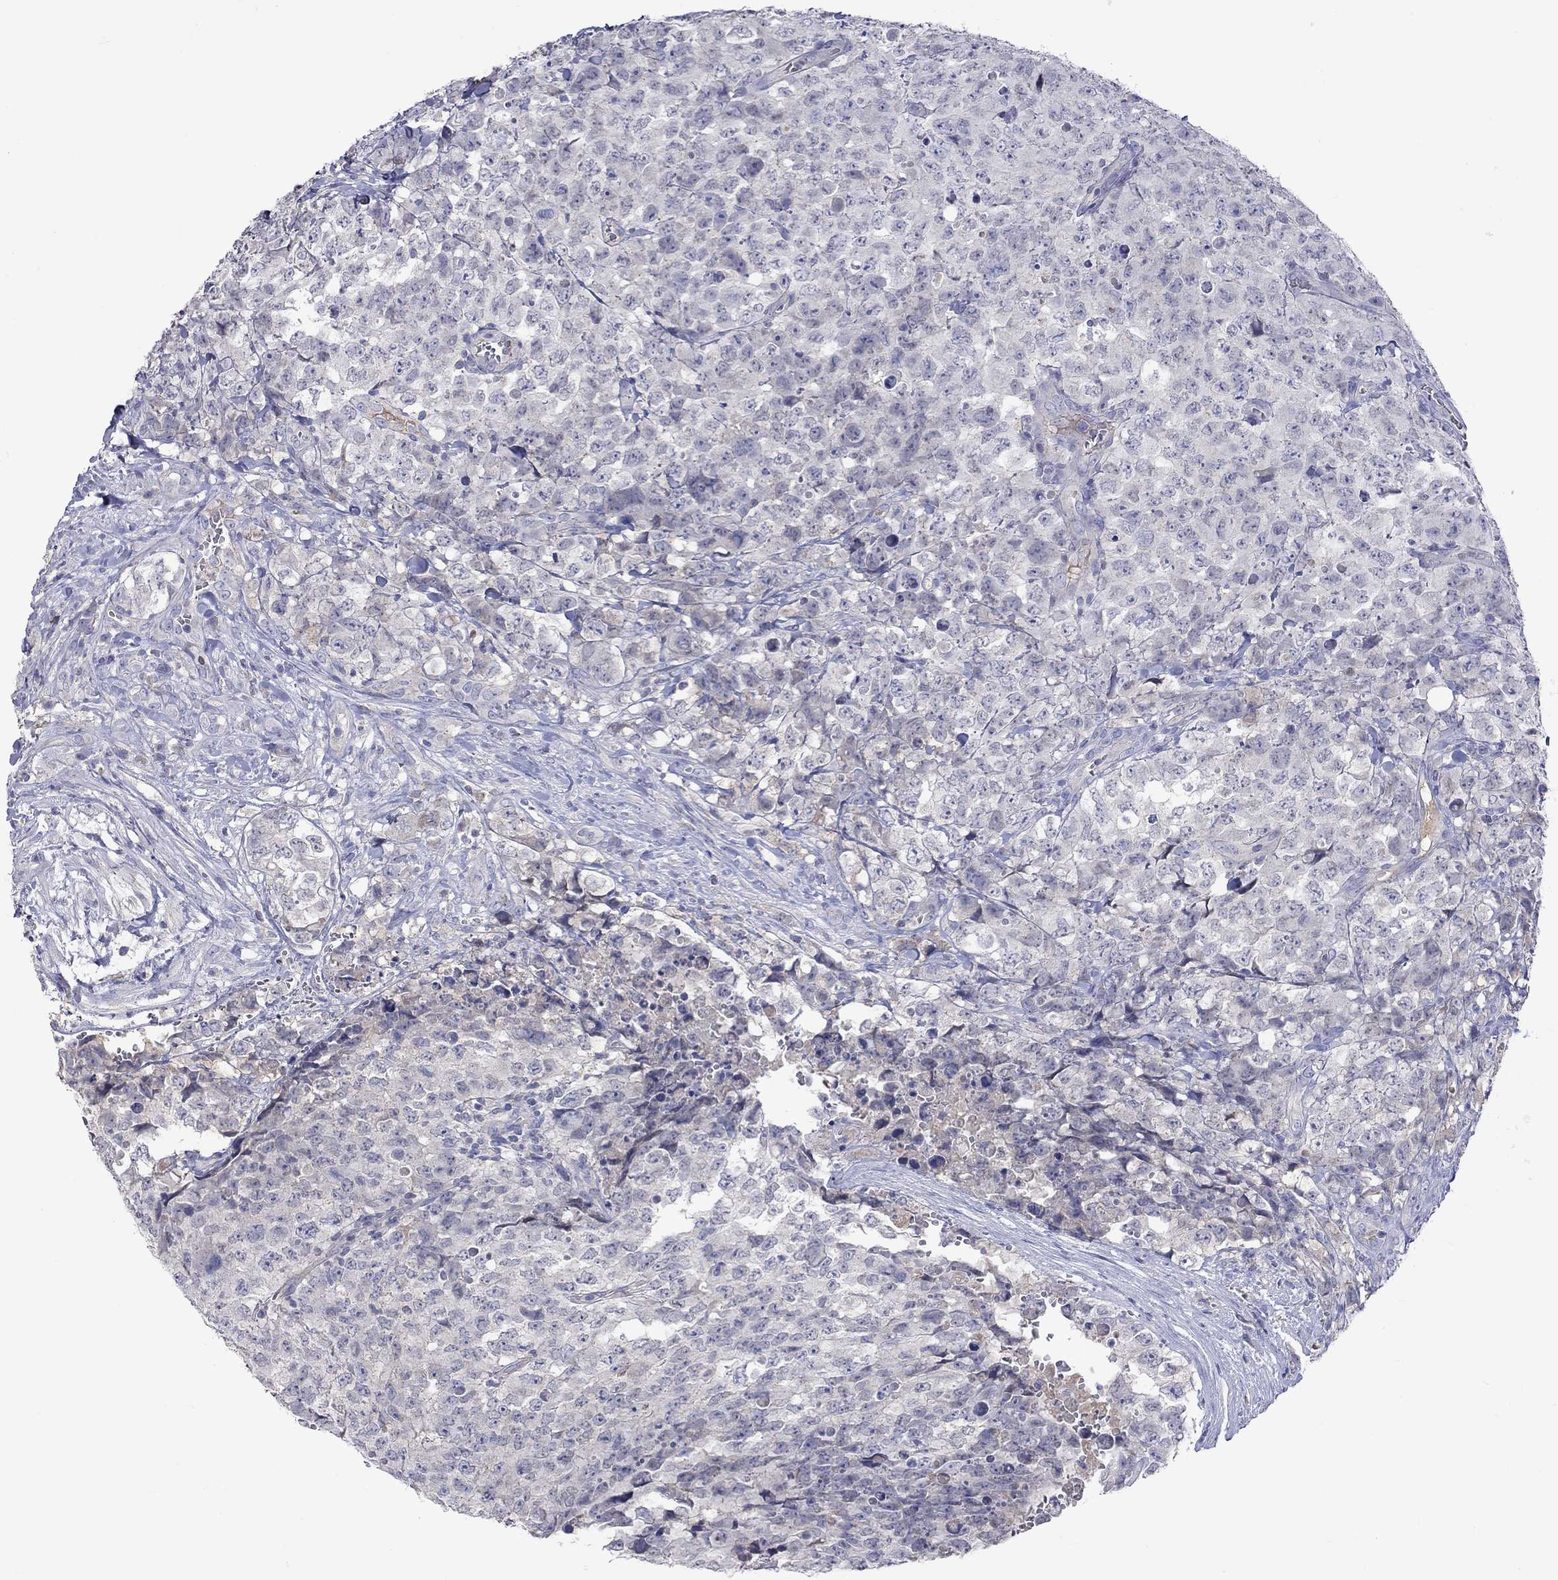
{"staining": {"intensity": "negative", "quantity": "none", "location": "none"}, "tissue": "testis cancer", "cell_type": "Tumor cells", "image_type": "cancer", "snomed": [{"axis": "morphology", "description": "Carcinoma, Embryonal, NOS"}, {"axis": "topography", "description": "Testis"}], "caption": "The photomicrograph displays no significant positivity in tumor cells of testis cancer.", "gene": "LRFN4", "patient": {"sex": "male", "age": 23}}